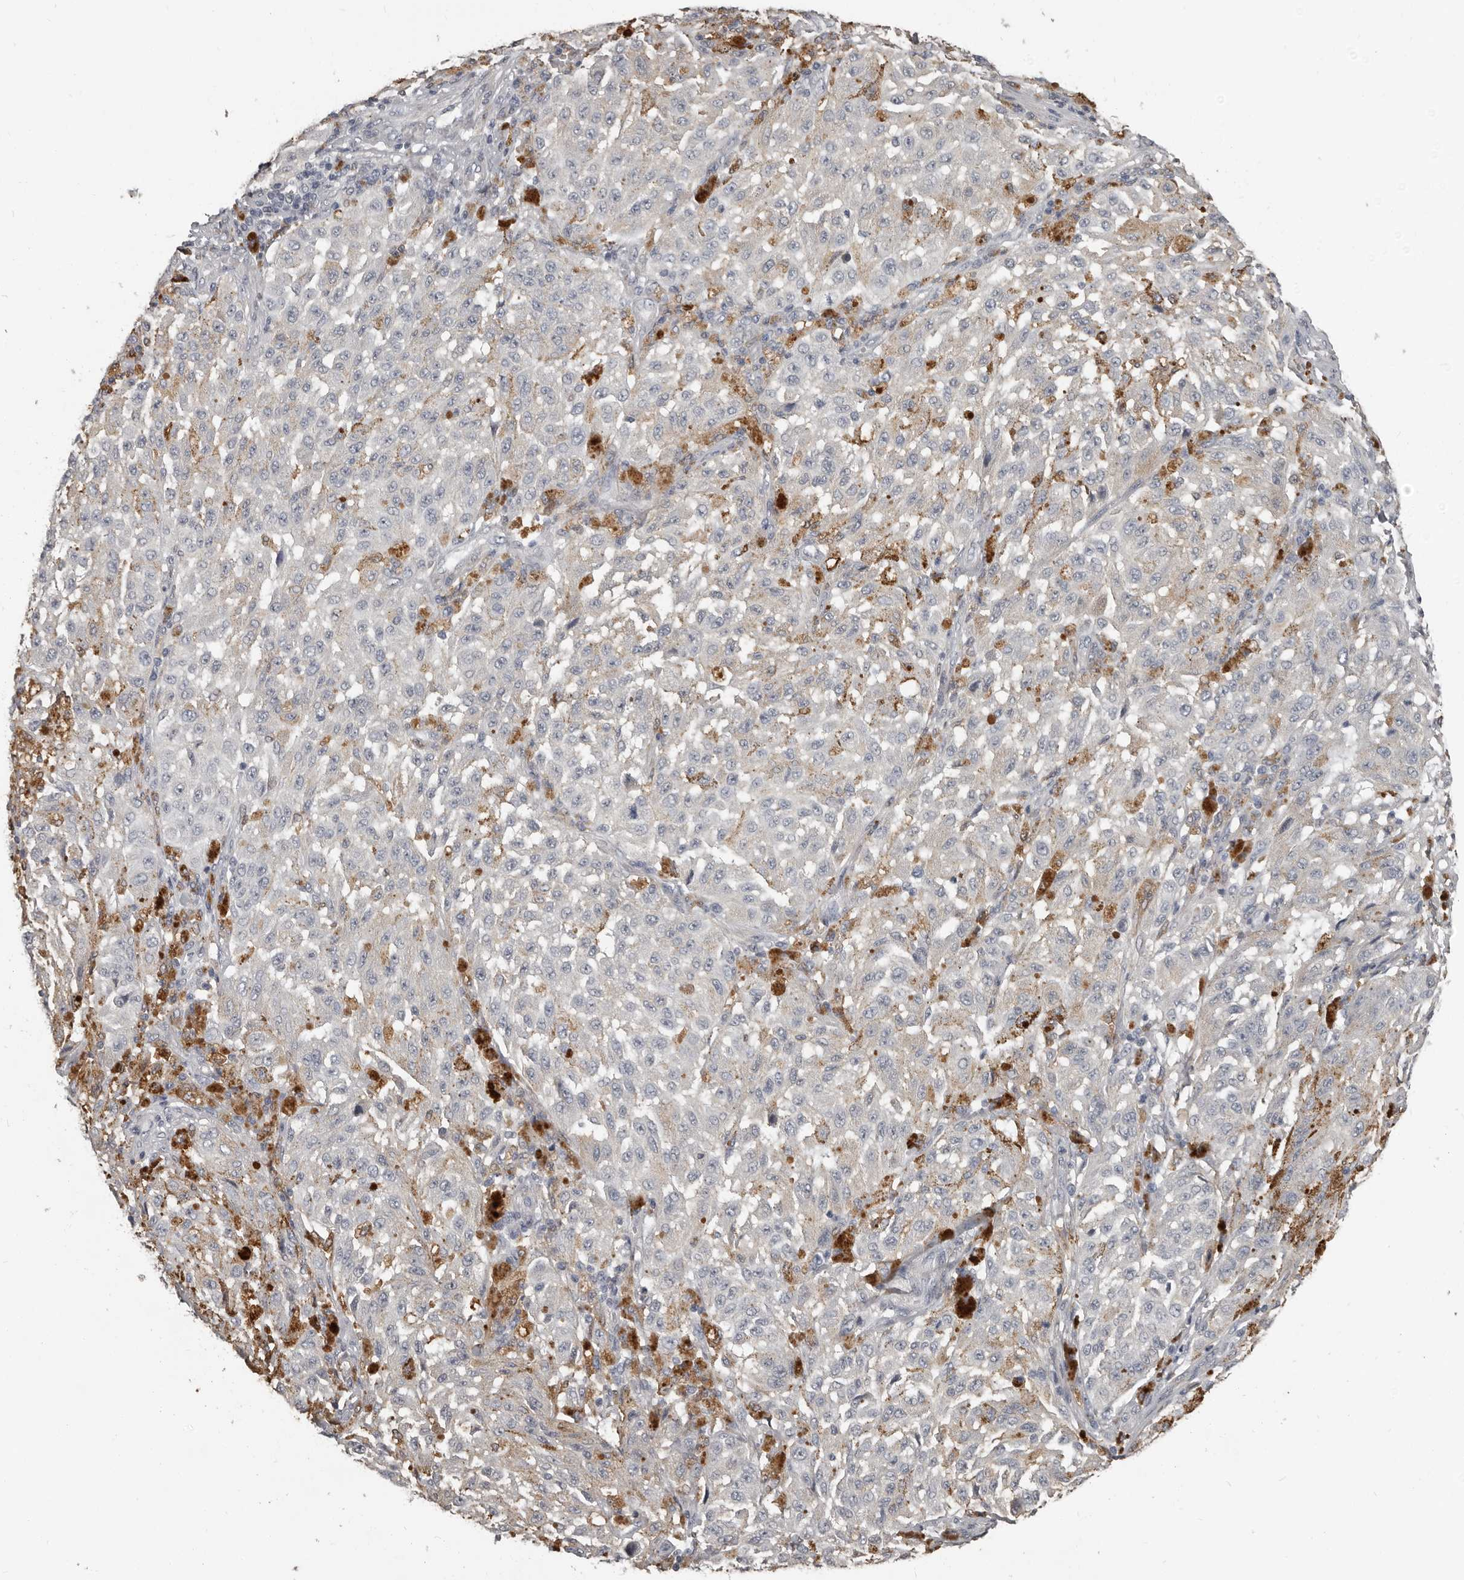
{"staining": {"intensity": "negative", "quantity": "none", "location": "none"}, "tissue": "melanoma", "cell_type": "Tumor cells", "image_type": "cancer", "snomed": [{"axis": "morphology", "description": "Malignant melanoma, NOS"}, {"axis": "topography", "description": "Skin"}], "caption": "A micrograph of malignant melanoma stained for a protein reveals no brown staining in tumor cells.", "gene": "KCNJ8", "patient": {"sex": "female", "age": 64}}